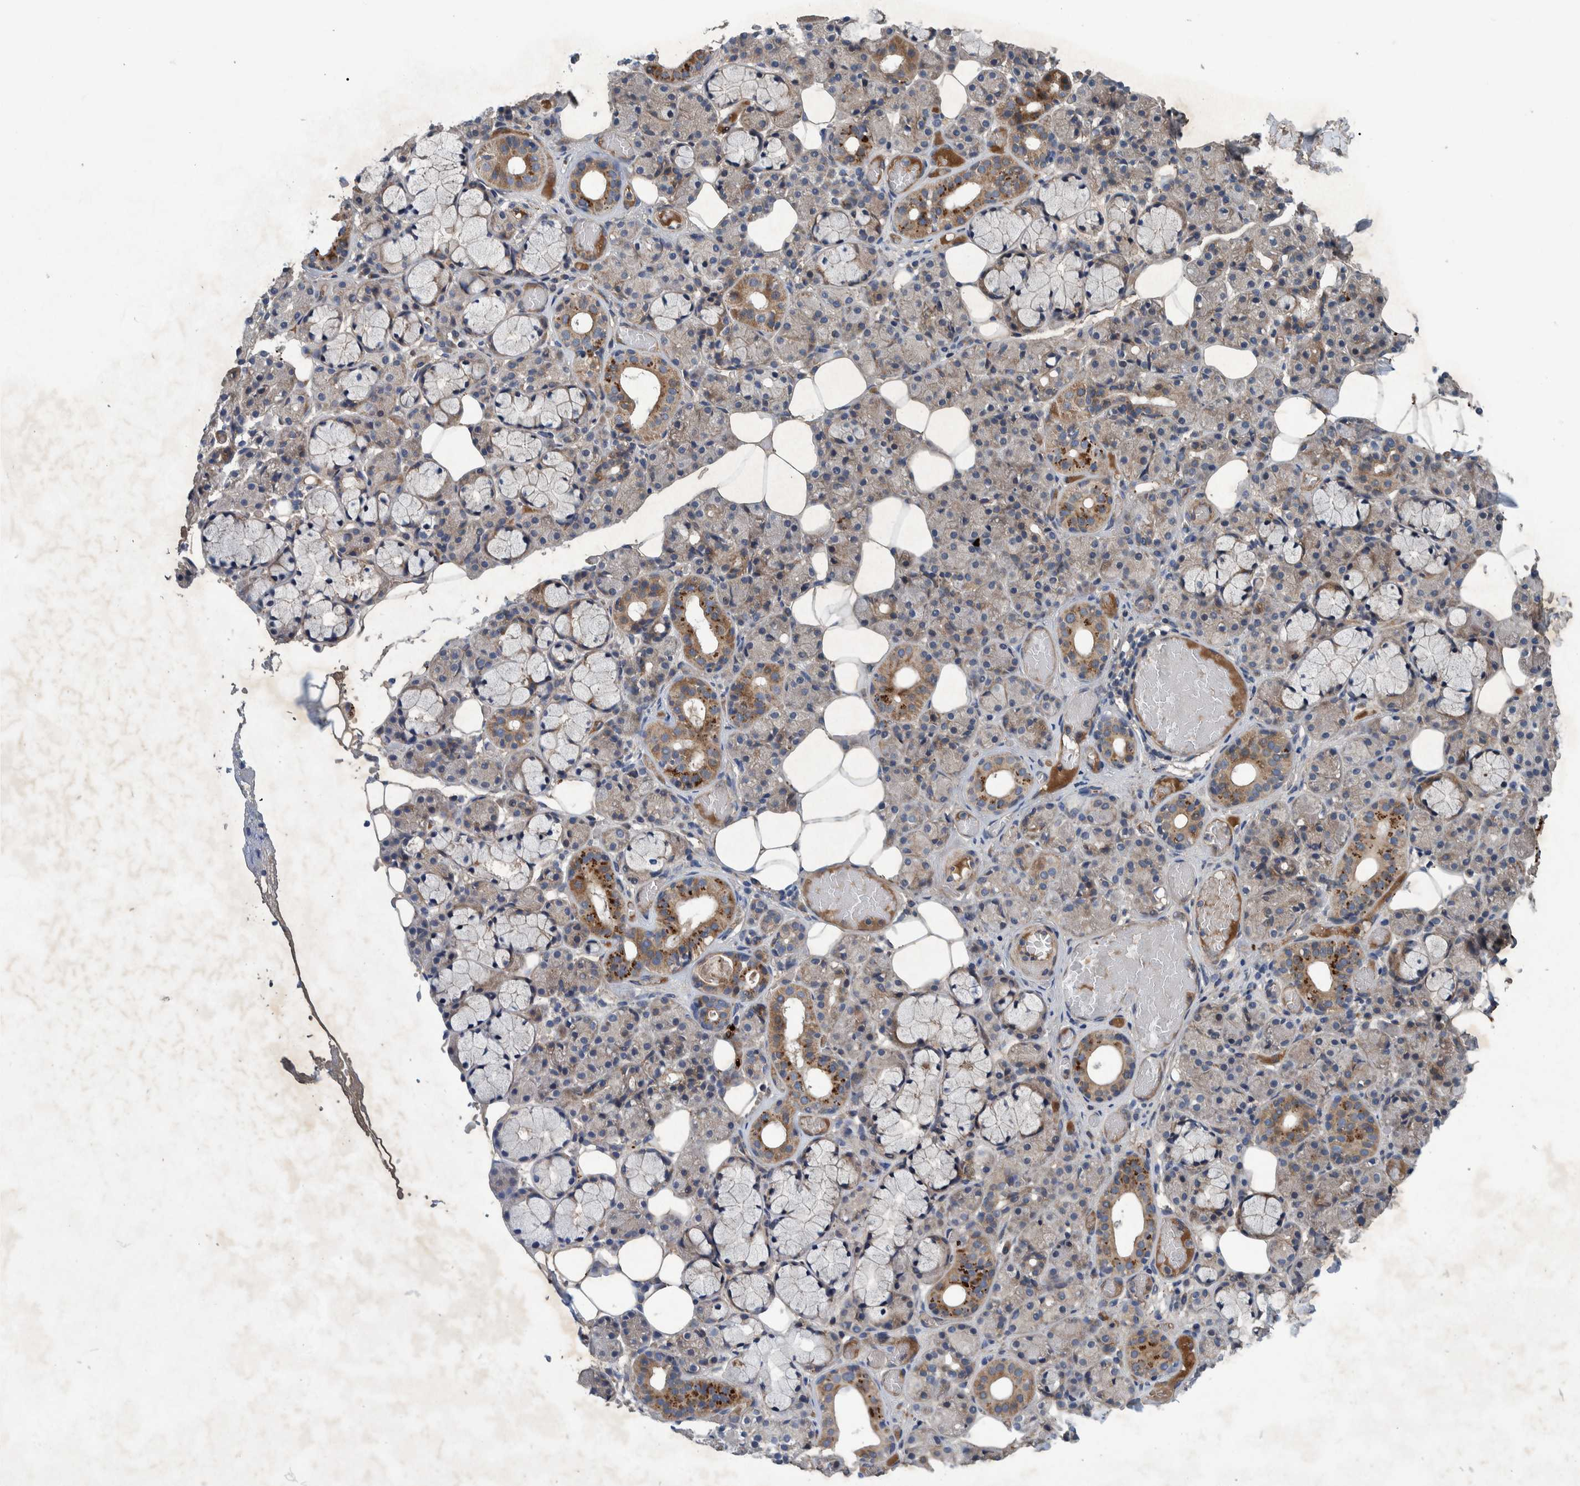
{"staining": {"intensity": "strong", "quantity": ">75%", "location": "cytoplasmic/membranous,nuclear"}, "tissue": "salivary gland", "cell_type": "Glandular cells", "image_type": "normal", "snomed": [{"axis": "morphology", "description": "Normal tissue, NOS"}, {"axis": "topography", "description": "Salivary gland"}], "caption": "Benign salivary gland exhibits strong cytoplasmic/membranous,nuclear staining in approximately >75% of glandular cells, visualized by immunohistochemistry. Nuclei are stained in blue.", "gene": "ITIH3", "patient": {"sex": "male", "age": 63}}